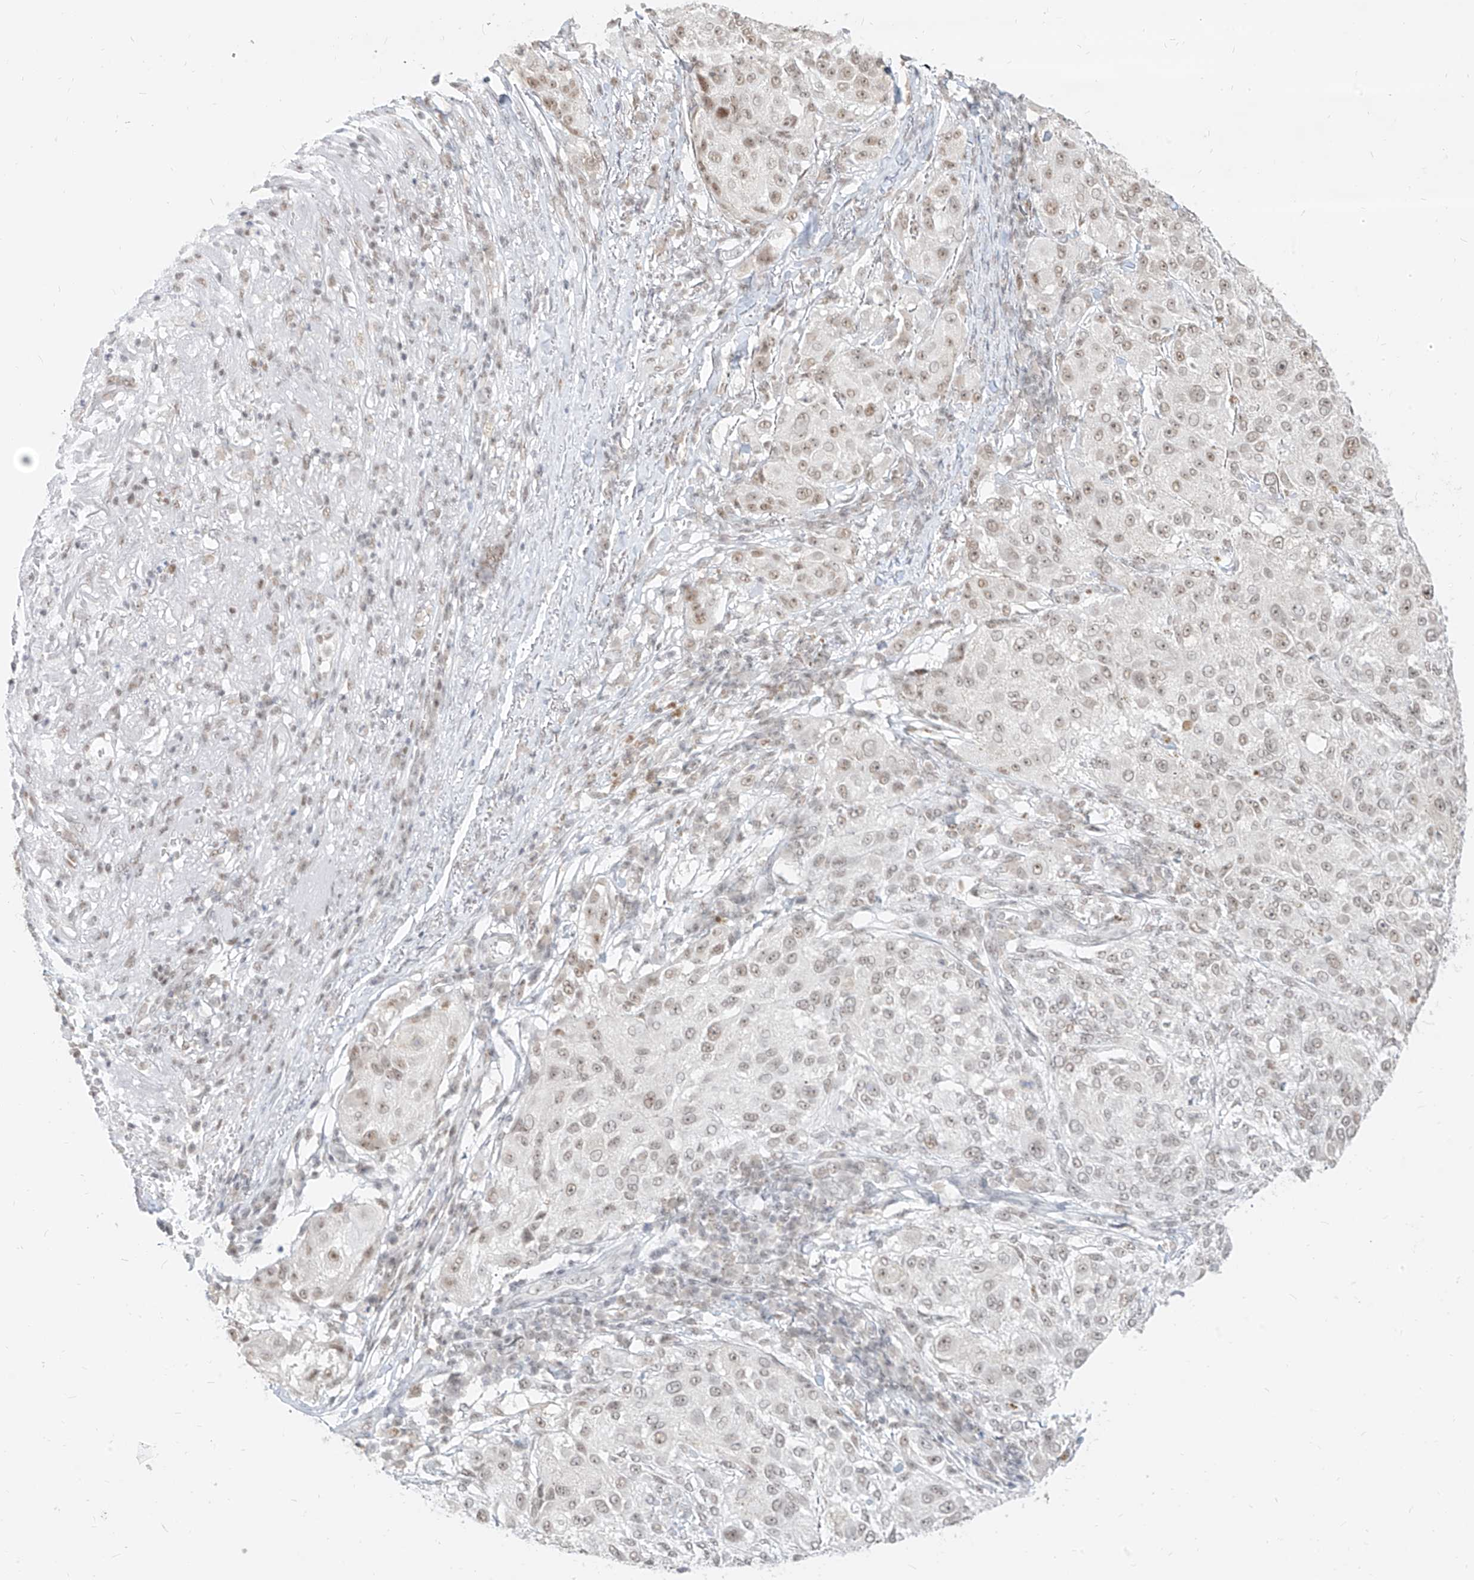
{"staining": {"intensity": "weak", "quantity": "25%-75%", "location": "nuclear"}, "tissue": "melanoma", "cell_type": "Tumor cells", "image_type": "cancer", "snomed": [{"axis": "morphology", "description": "Necrosis, NOS"}, {"axis": "morphology", "description": "Malignant melanoma, NOS"}, {"axis": "topography", "description": "Skin"}], "caption": "The histopathology image demonstrates staining of malignant melanoma, revealing weak nuclear protein positivity (brown color) within tumor cells.", "gene": "SUPT5H", "patient": {"sex": "female", "age": 87}}